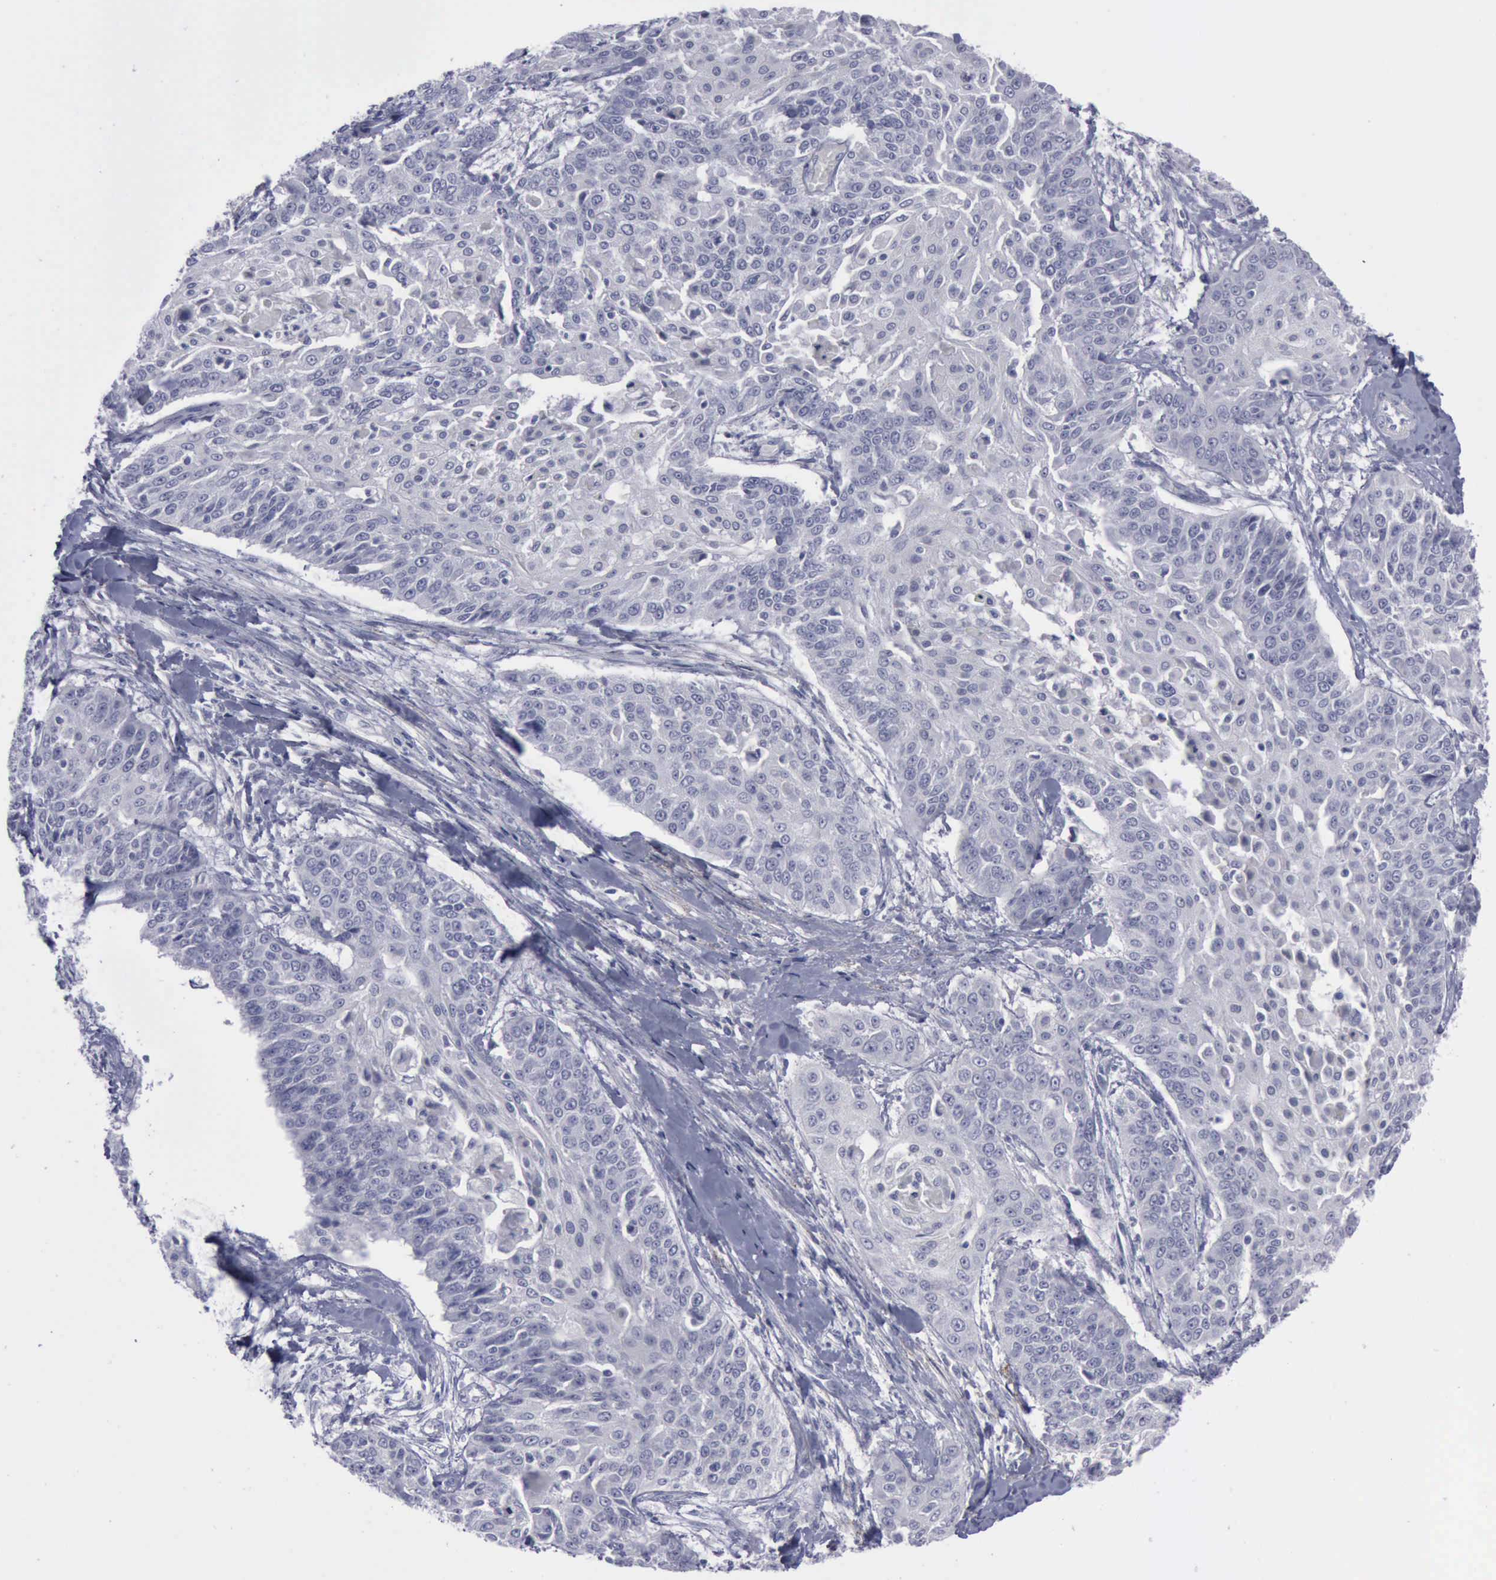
{"staining": {"intensity": "negative", "quantity": "none", "location": "none"}, "tissue": "cervical cancer", "cell_type": "Tumor cells", "image_type": "cancer", "snomed": [{"axis": "morphology", "description": "Squamous cell carcinoma, NOS"}, {"axis": "topography", "description": "Cervix"}], "caption": "This is an immunohistochemistry (IHC) photomicrograph of squamous cell carcinoma (cervical). There is no expression in tumor cells.", "gene": "CDH2", "patient": {"sex": "female", "age": 64}}